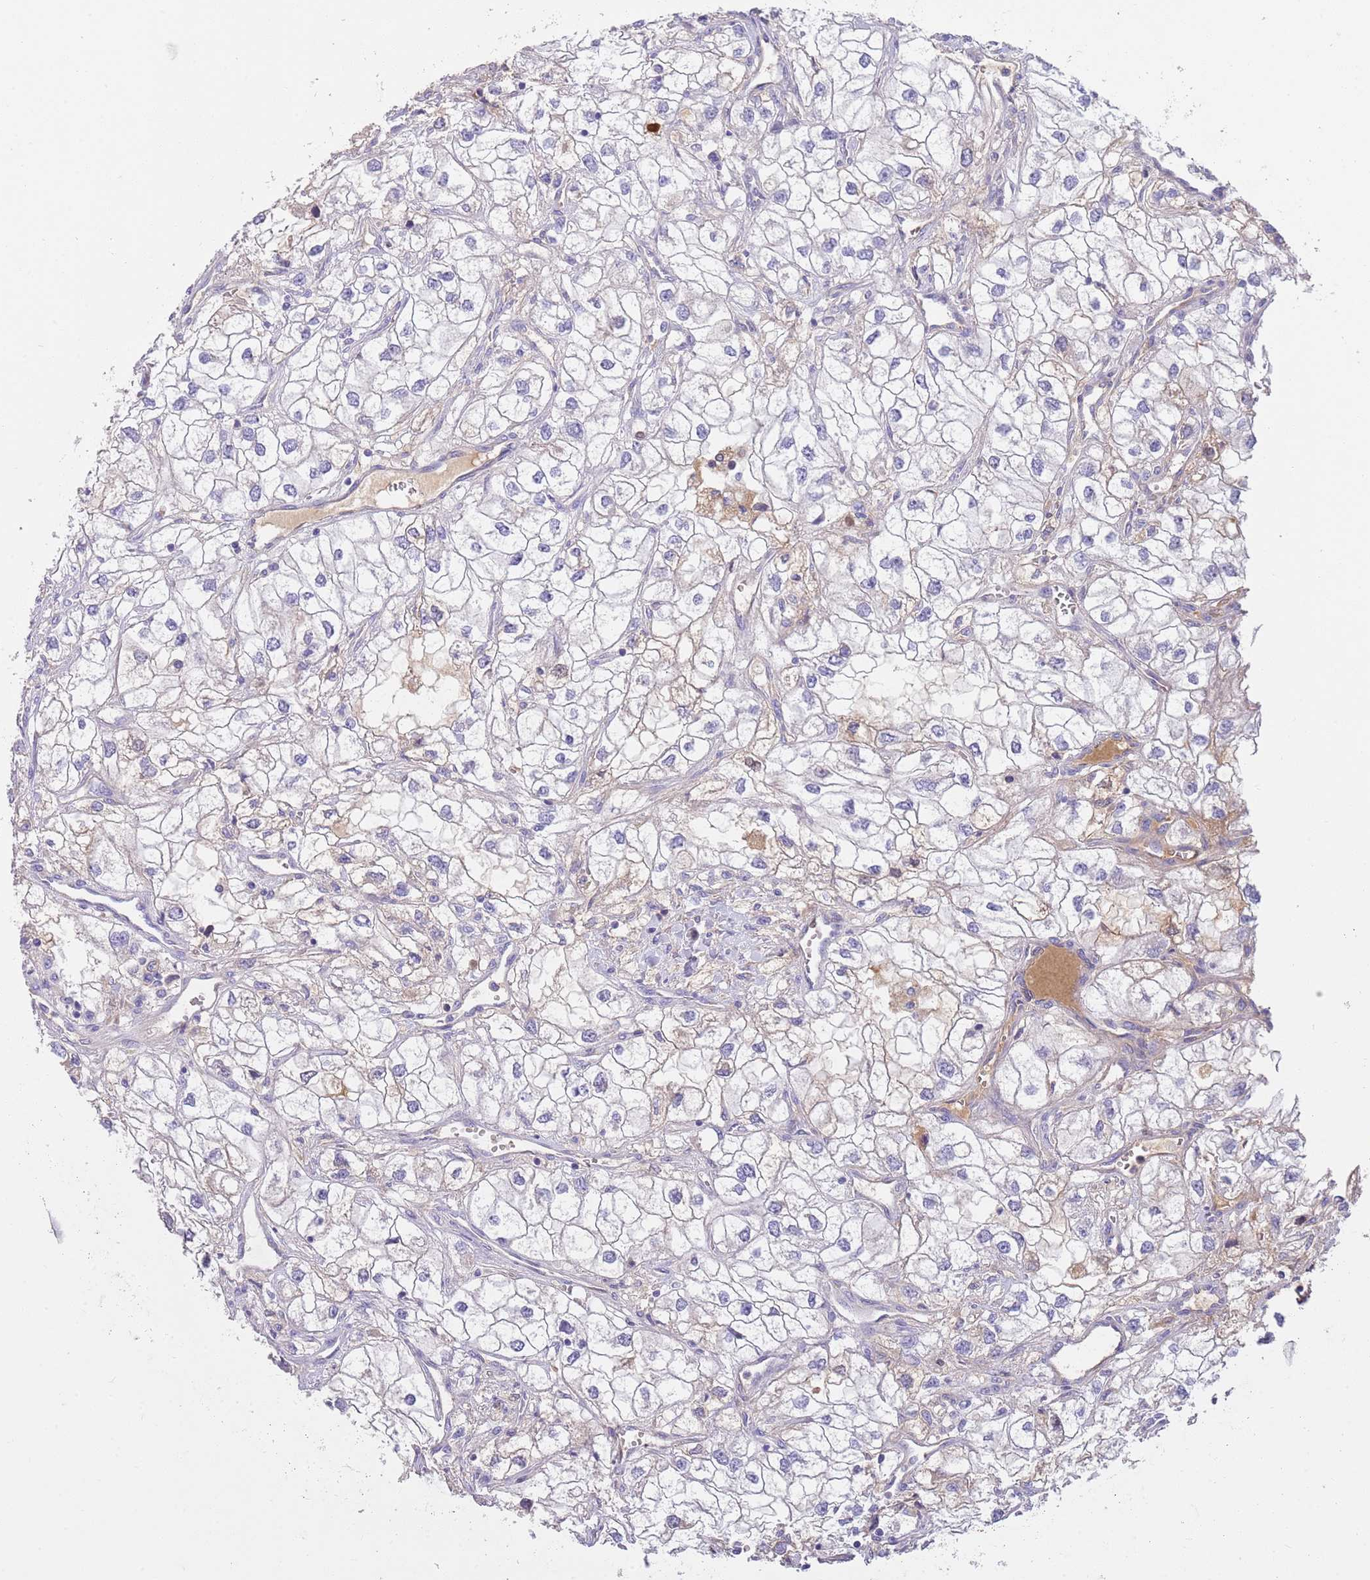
{"staining": {"intensity": "negative", "quantity": "none", "location": "none"}, "tissue": "renal cancer", "cell_type": "Tumor cells", "image_type": "cancer", "snomed": [{"axis": "morphology", "description": "Adenocarcinoma, NOS"}, {"axis": "topography", "description": "Kidney"}], "caption": "High power microscopy image of an immunohistochemistry (IHC) image of adenocarcinoma (renal), revealing no significant expression in tumor cells.", "gene": "IGFL4", "patient": {"sex": "male", "age": 59}}